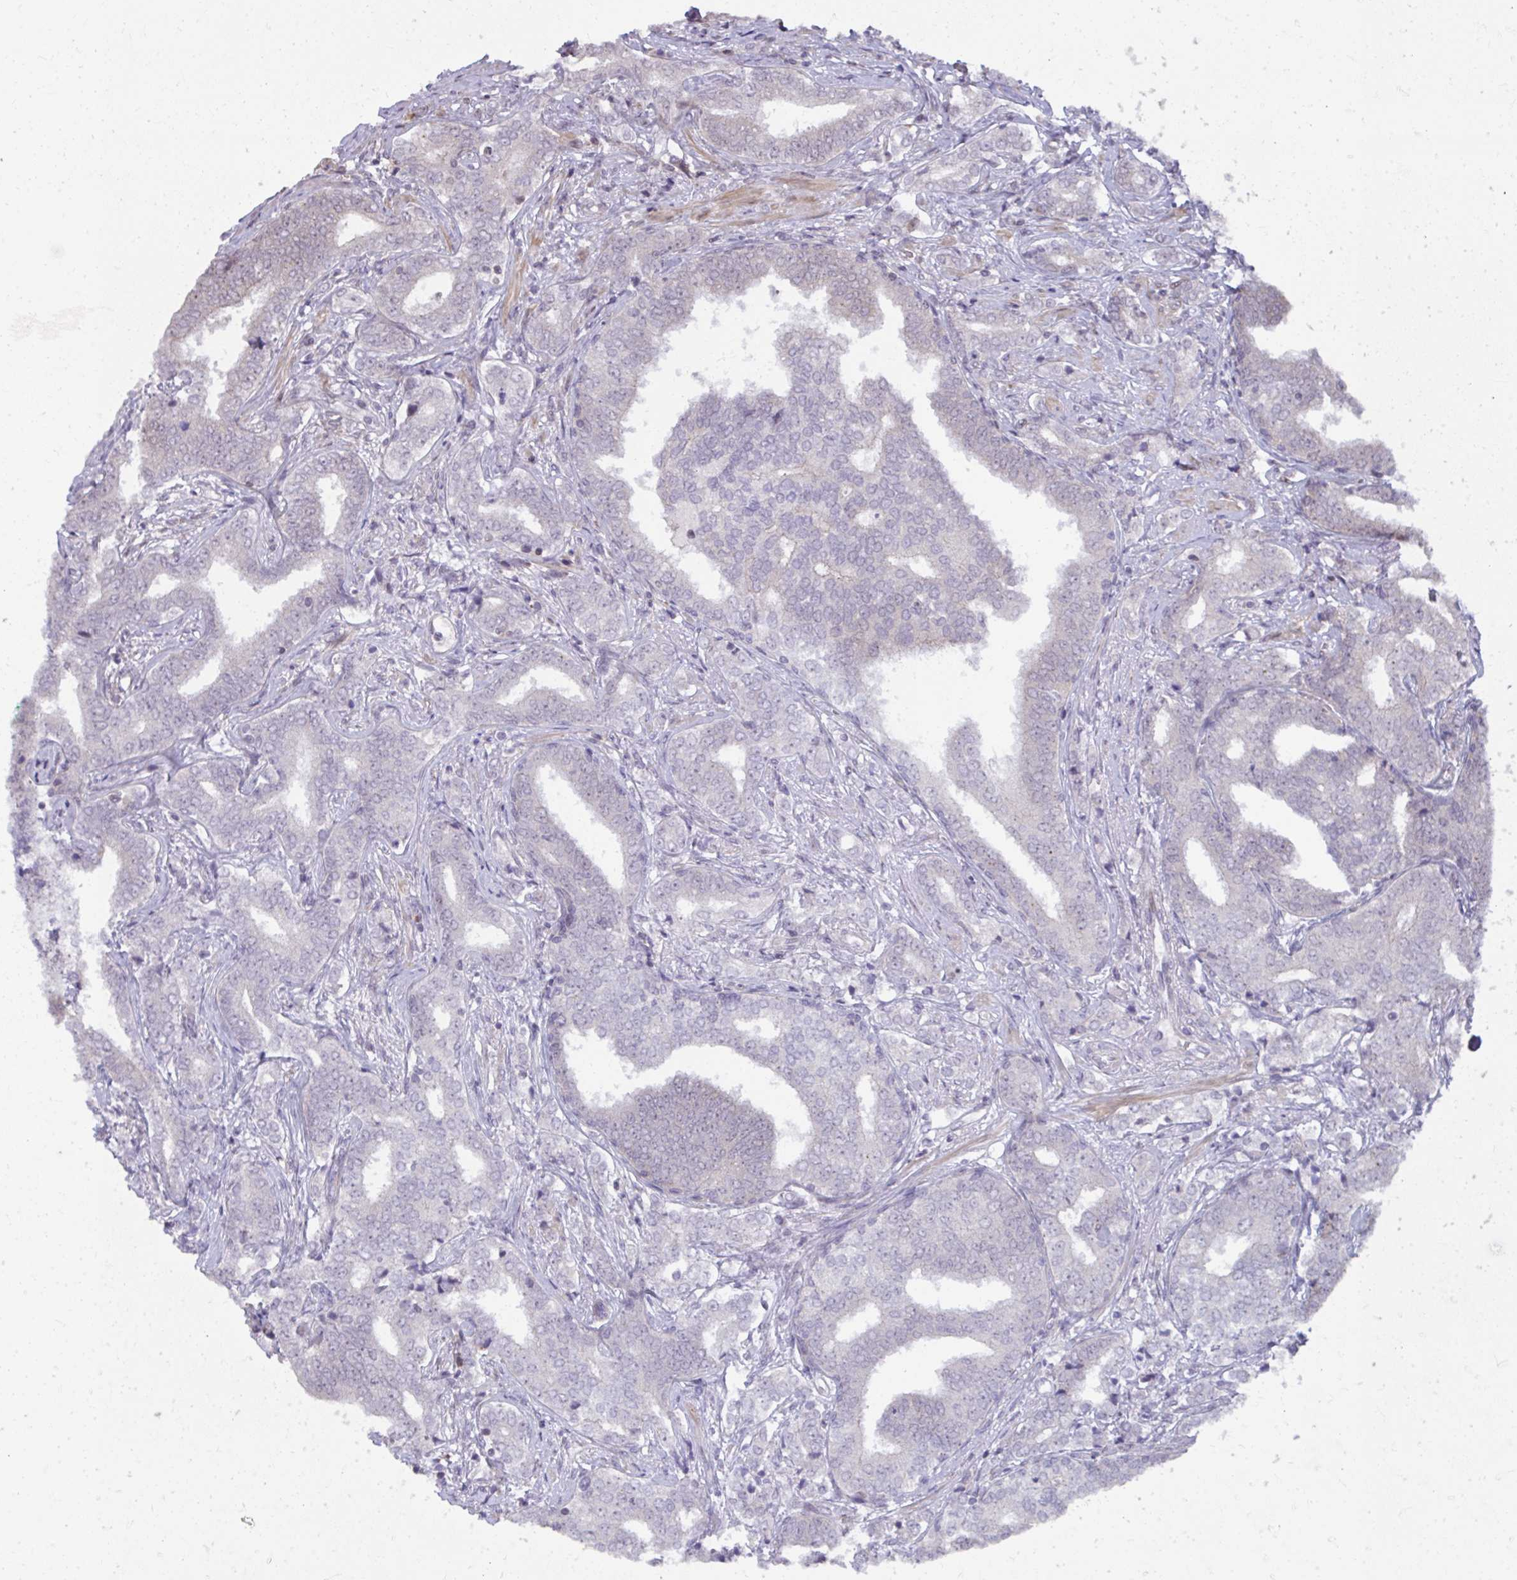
{"staining": {"intensity": "negative", "quantity": "none", "location": "none"}, "tissue": "prostate cancer", "cell_type": "Tumor cells", "image_type": "cancer", "snomed": [{"axis": "morphology", "description": "Adenocarcinoma, High grade"}, {"axis": "topography", "description": "Prostate"}], "caption": "A high-resolution histopathology image shows immunohistochemistry staining of high-grade adenocarcinoma (prostate), which shows no significant expression in tumor cells.", "gene": "MAF1", "patient": {"sex": "male", "age": 72}}